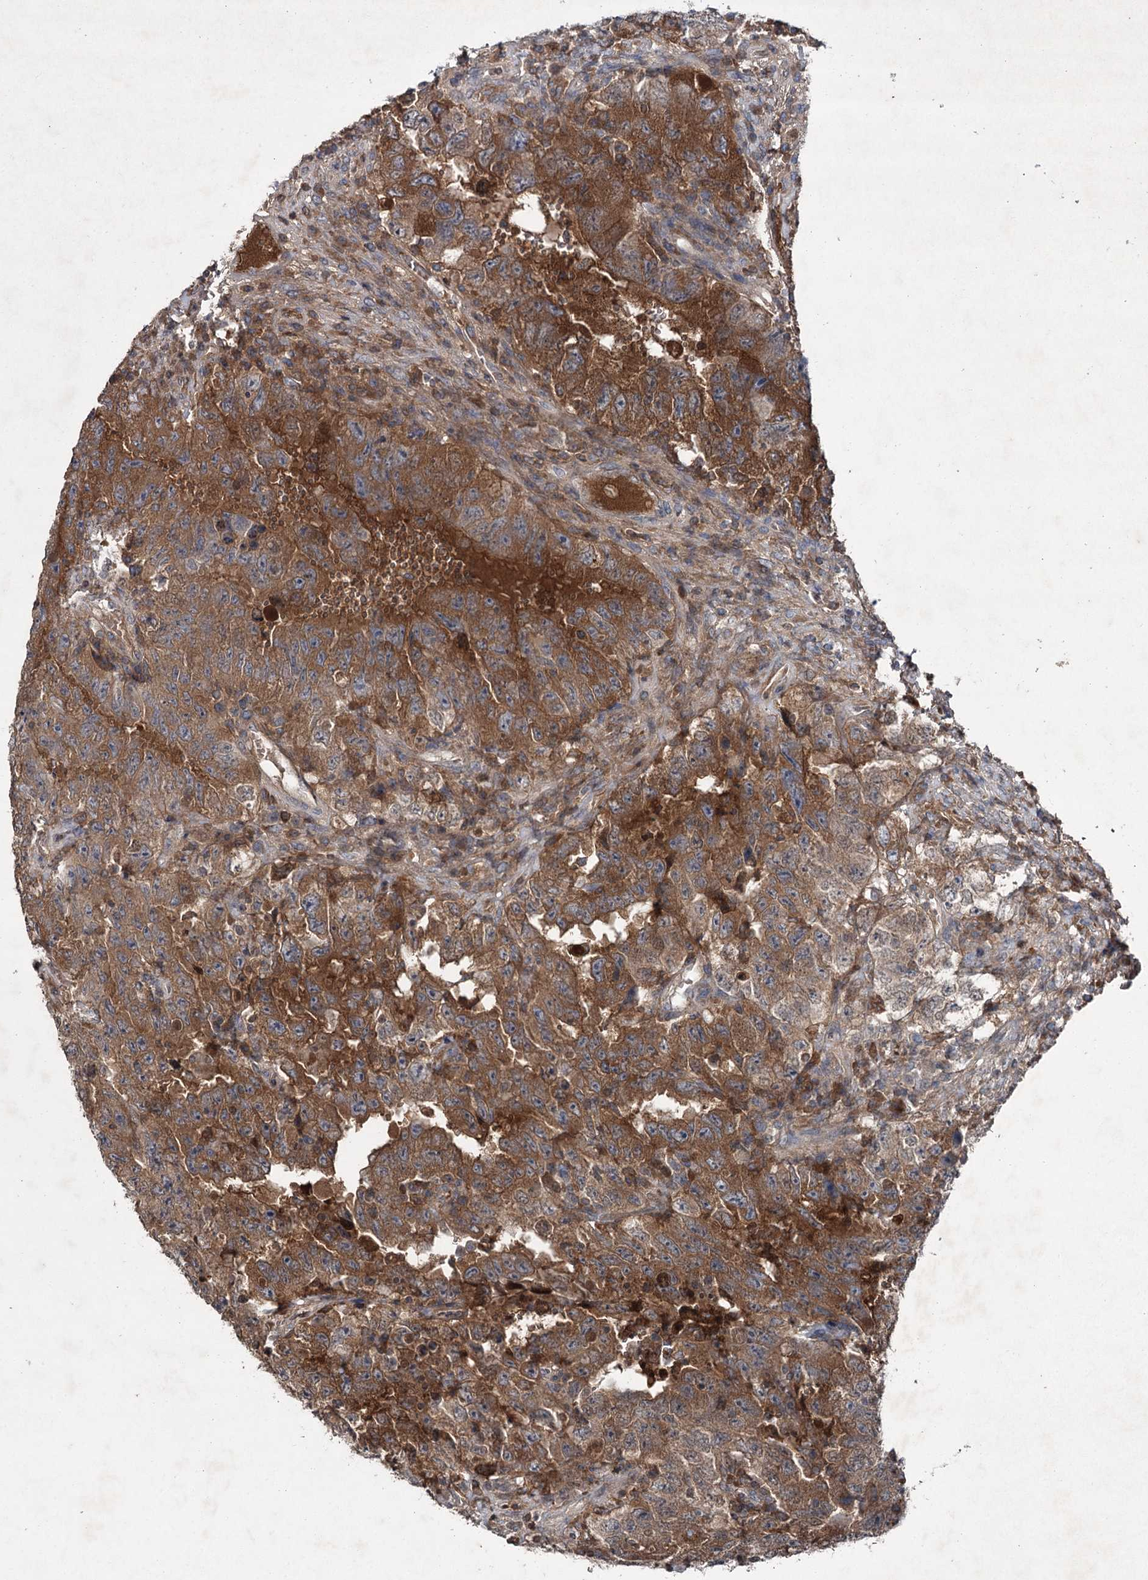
{"staining": {"intensity": "moderate", "quantity": ">75%", "location": "cytoplasmic/membranous"}, "tissue": "testis cancer", "cell_type": "Tumor cells", "image_type": "cancer", "snomed": [{"axis": "morphology", "description": "Carcinoma, Embryonal, NOS"}, {"axis": "topography", "description": "Testis"}], "caption": "This photomicrograph shows IHC staining of testis embryonal carcinoma, with medium moderate cytoplasmic/membranous staining in about >75% of tumor cells.", "gene": "PGLYRP2", "patient": {"sex": "male", "age": 26}}